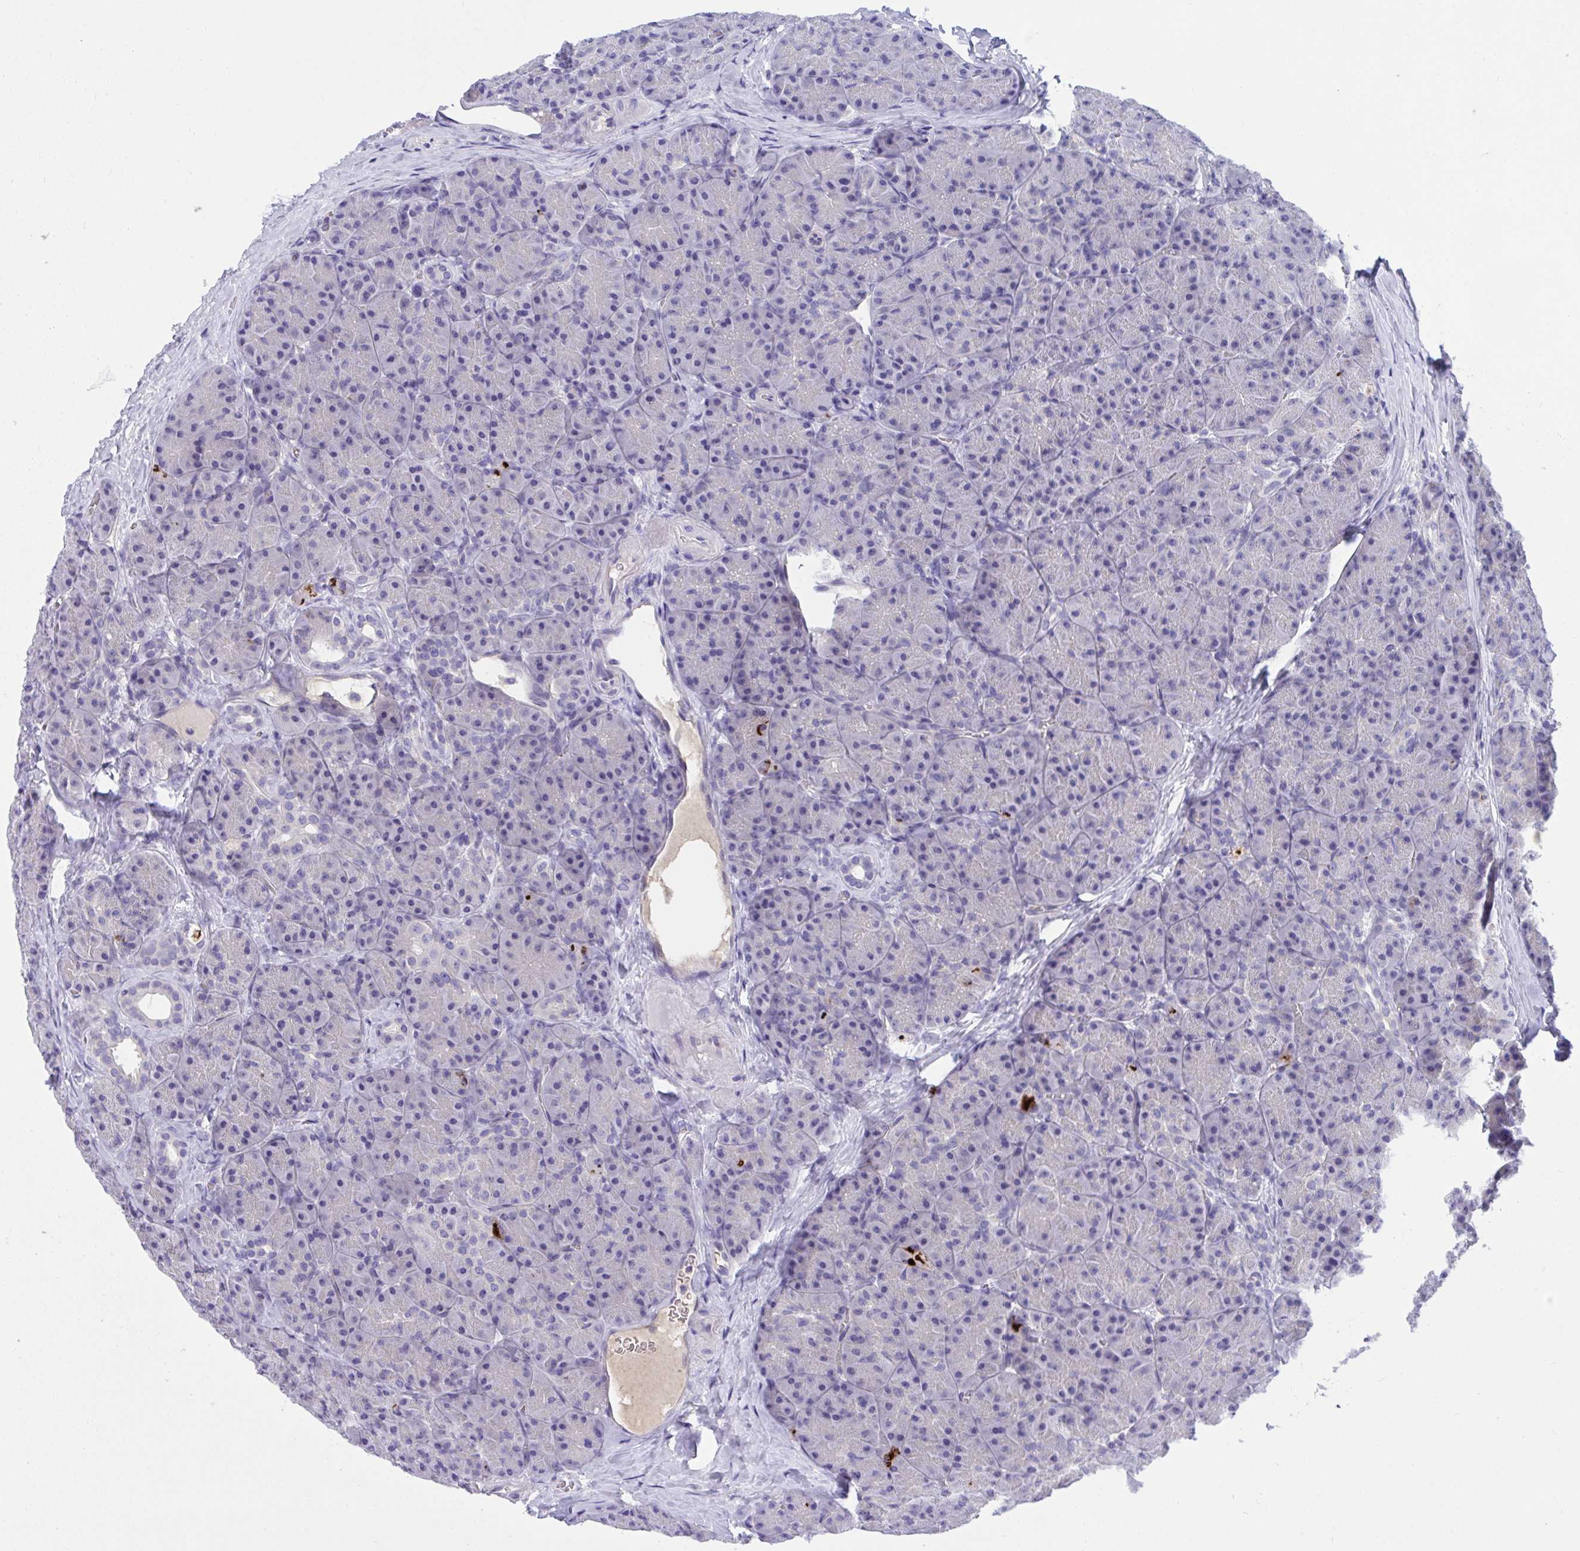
{"staining": {"intensity": "weak", "quantity": "<25%", "location": "cytoplasmic/membranous"}, "tissue": "pancreas", "cell_type": "Exocrine glandular cells", "image_type": "normal", "snomed": [{"axis": "morphology", "description": "Normal tissue, NOS"}, {"axis": "topography", "description": "Pancreas"}], "caption": "IHC of normal human pancreas demonstrates no positivity in exocrine glandular cells. The staining is performed using DAB brown chromogen with nuclei counter-stained in using hematoxylin.", "gene": "TLN2", "patient": {"sex": "male", "age": 57}}